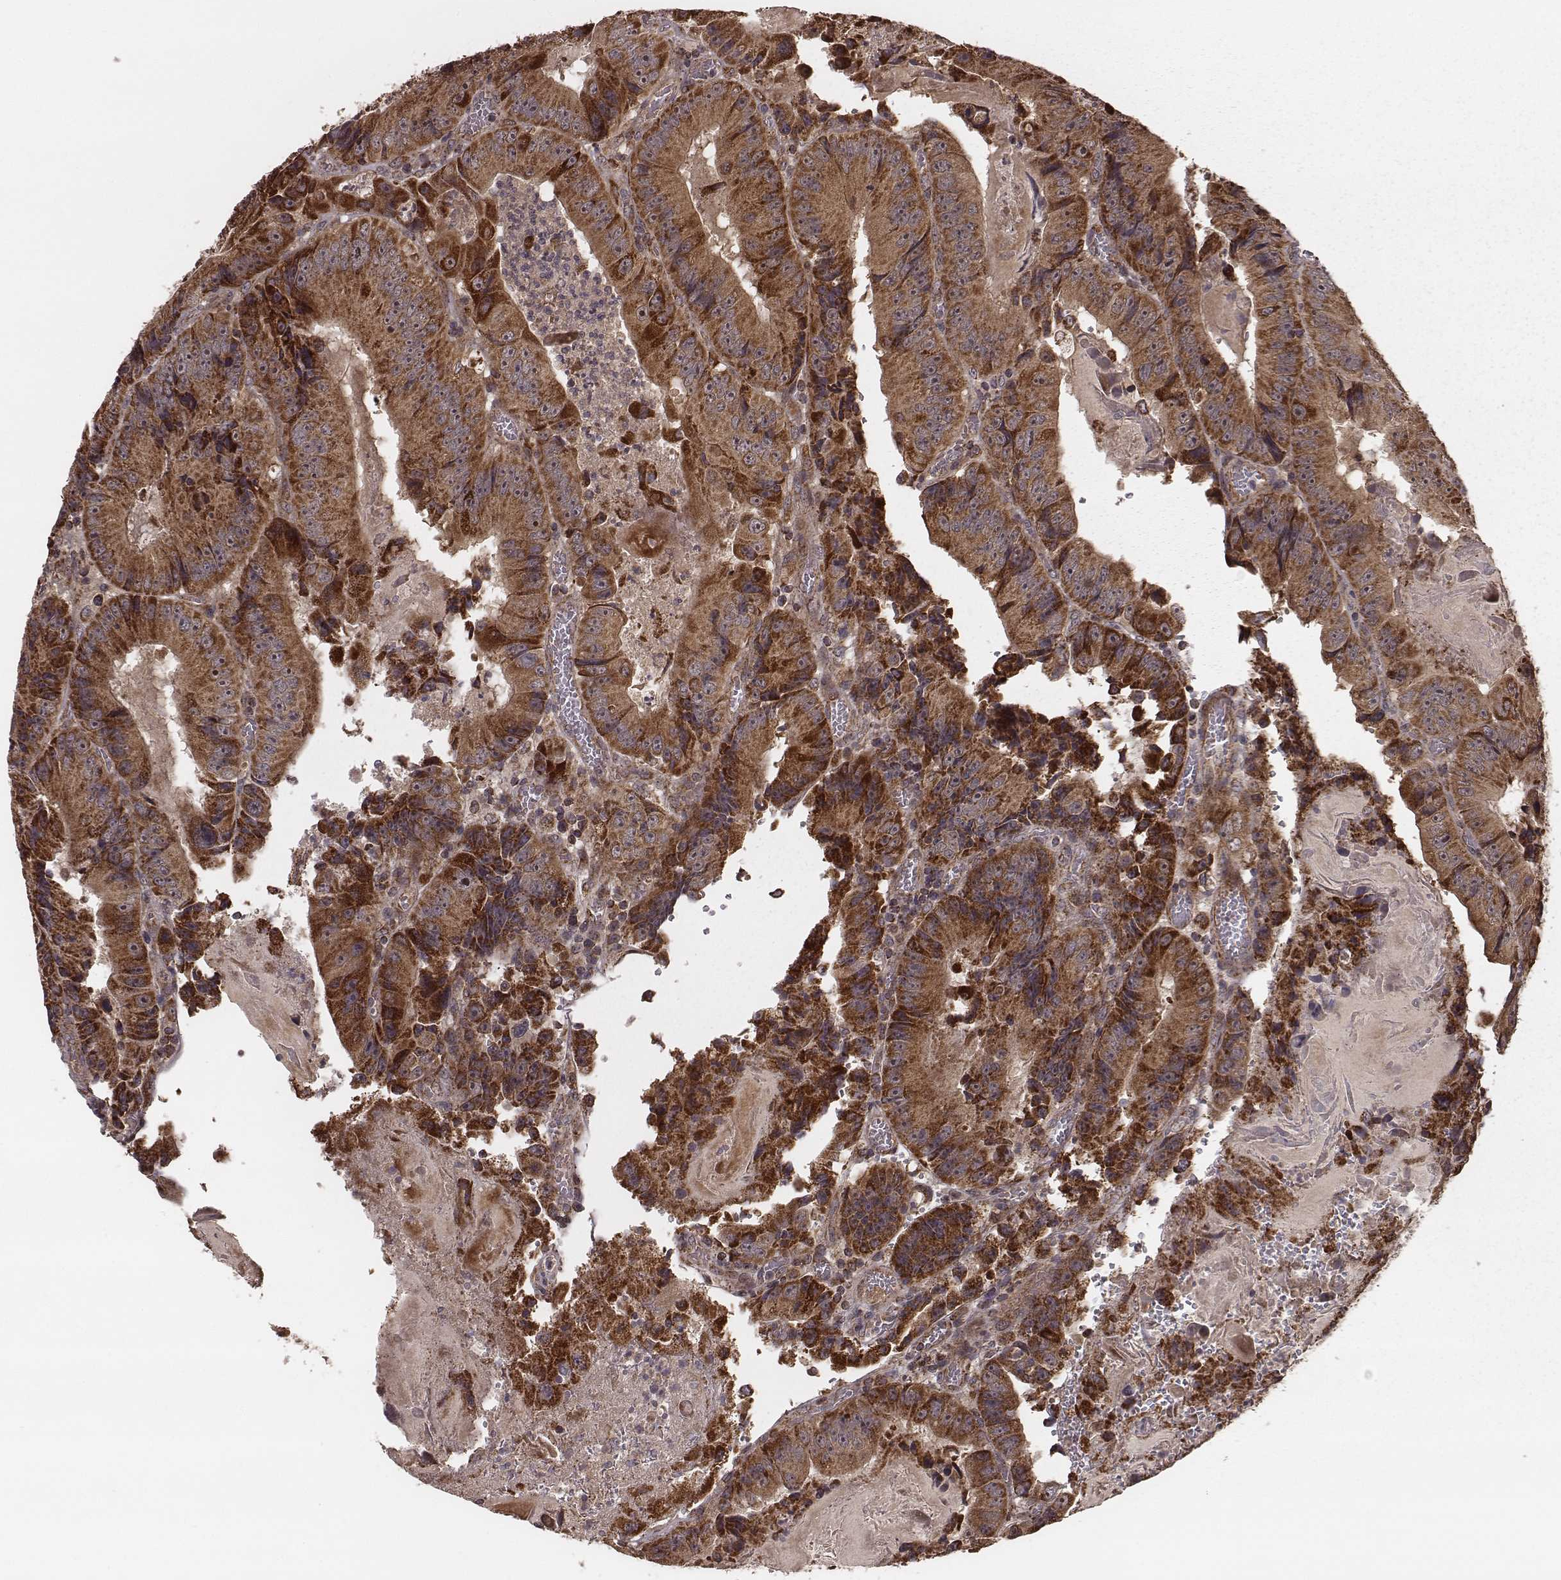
{"staining": {"intensity": "strong", "quantity": ">75%", "location": "cytoplasmic/membranous"}, "tissue": "colorectal cancer", "cell_type": "Tumor cells", "image_type": "cancer", "snomed": [{"axis": "morphology", "description": "Adenocarcinoma, NOS"}, {"axis": "topography", "description": "Colon"}], "caption": "High-power microscopy captured an immunohistochemistry (IHC) image of colorectal cancer (adenocarcinoma), revealing strong cytoplasmic/membranous positivity in about >75% of tumor cells.", "gene": "ZDHHC21", "patient": {"sex": "female", "age": 86}}